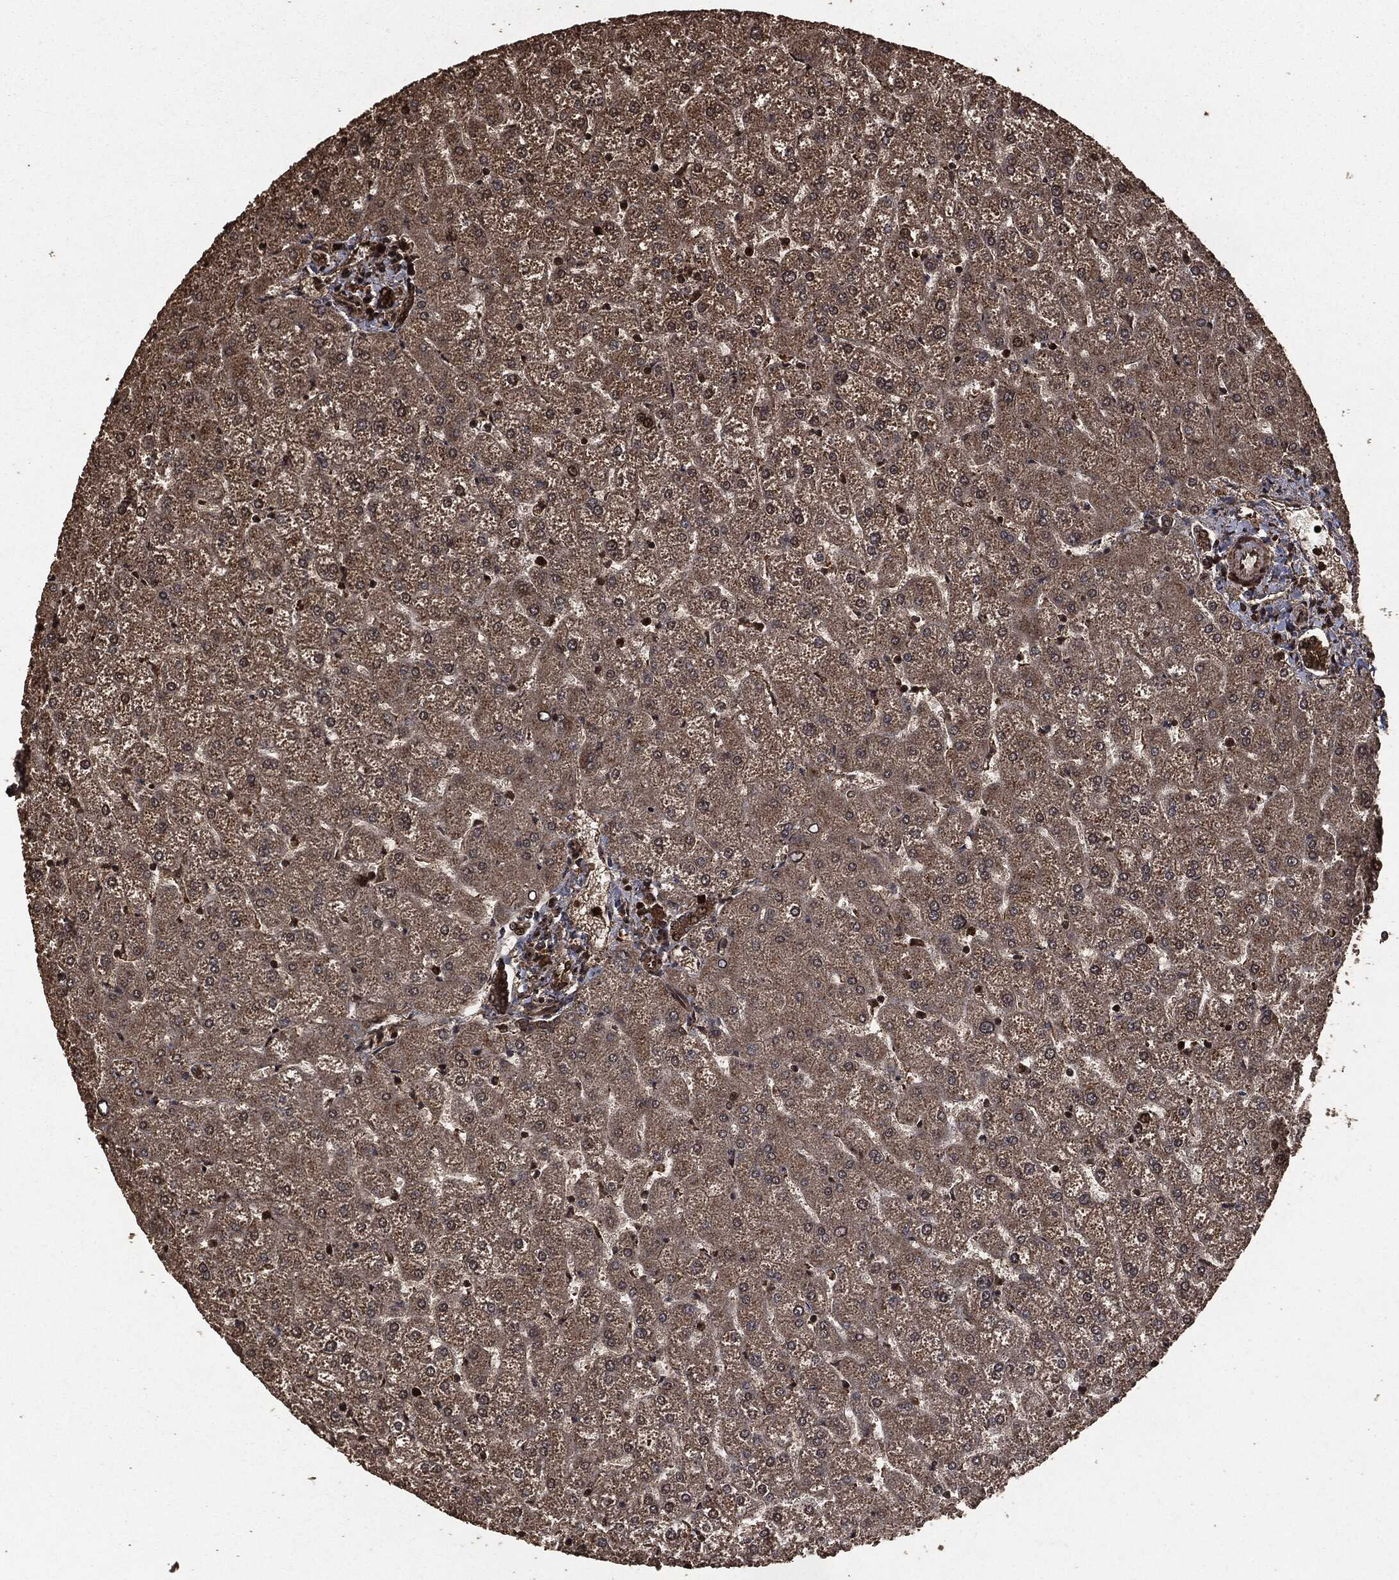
{"staining": {"intensity": "strong", "quantity": ">75%", "location": "cytoplasmic/membranous"}, "tissue": "liver", "cell_type": "Cholangiocytes", "image_type": "normal", "snomed": [{"axis": "morphology", "description": "Normal tissue, NOS"}, {"axis": "topography", "description": "Liver"}], "caption": "Strong cytoplasmic/membranous protein positivity is identified in approximately >75% of cholangiocytes in liver.", "gene": "HRAS", "patient": {"sex": "female", "age": 32}}